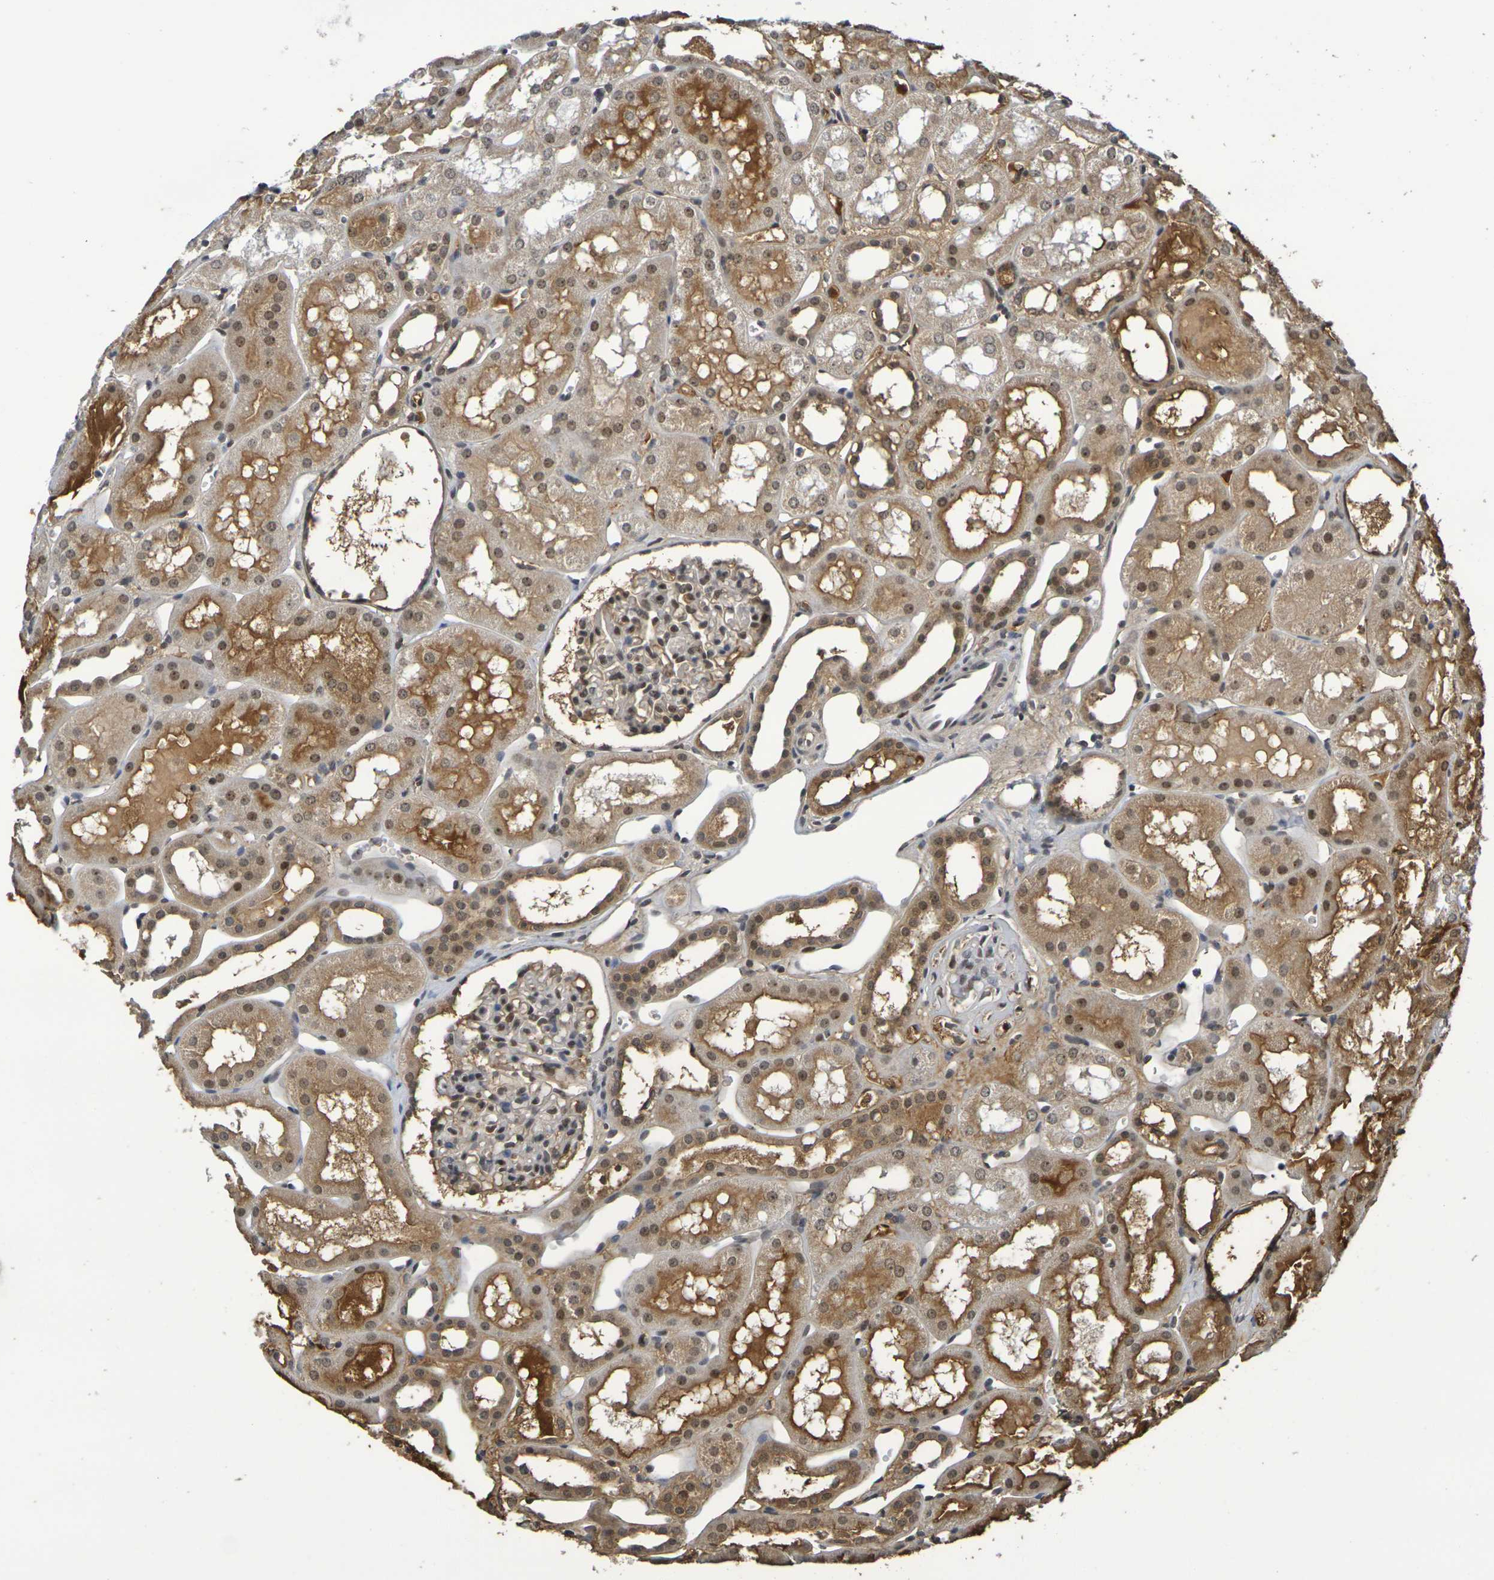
{"staining": {"intensity": "moderate", "quantity": "25%-75%", "location": "cytoplasmic/membranous,nuclear"}, "tissue": "kidney", "cell_type": "Cells in glomeruli", "image_type": "normal", "snomed": [{"axis": "morphology", "description": "Normal tissue, NOS"}, {"axis": "topography", "description": "Kidney"}, {"axis": "topography", "description": "Urinary bladder"}], "caption": "DAB (3,3'-diaminobenzidine) immunohistochemical staining of normal human kidney exhibits moderate cytoplasmic/membranous,nuclear protein positivity in about 25%-75% of cells in glomeruli.", "gene": "TERF2", "patient": {"sex": "male", "age": 16}}